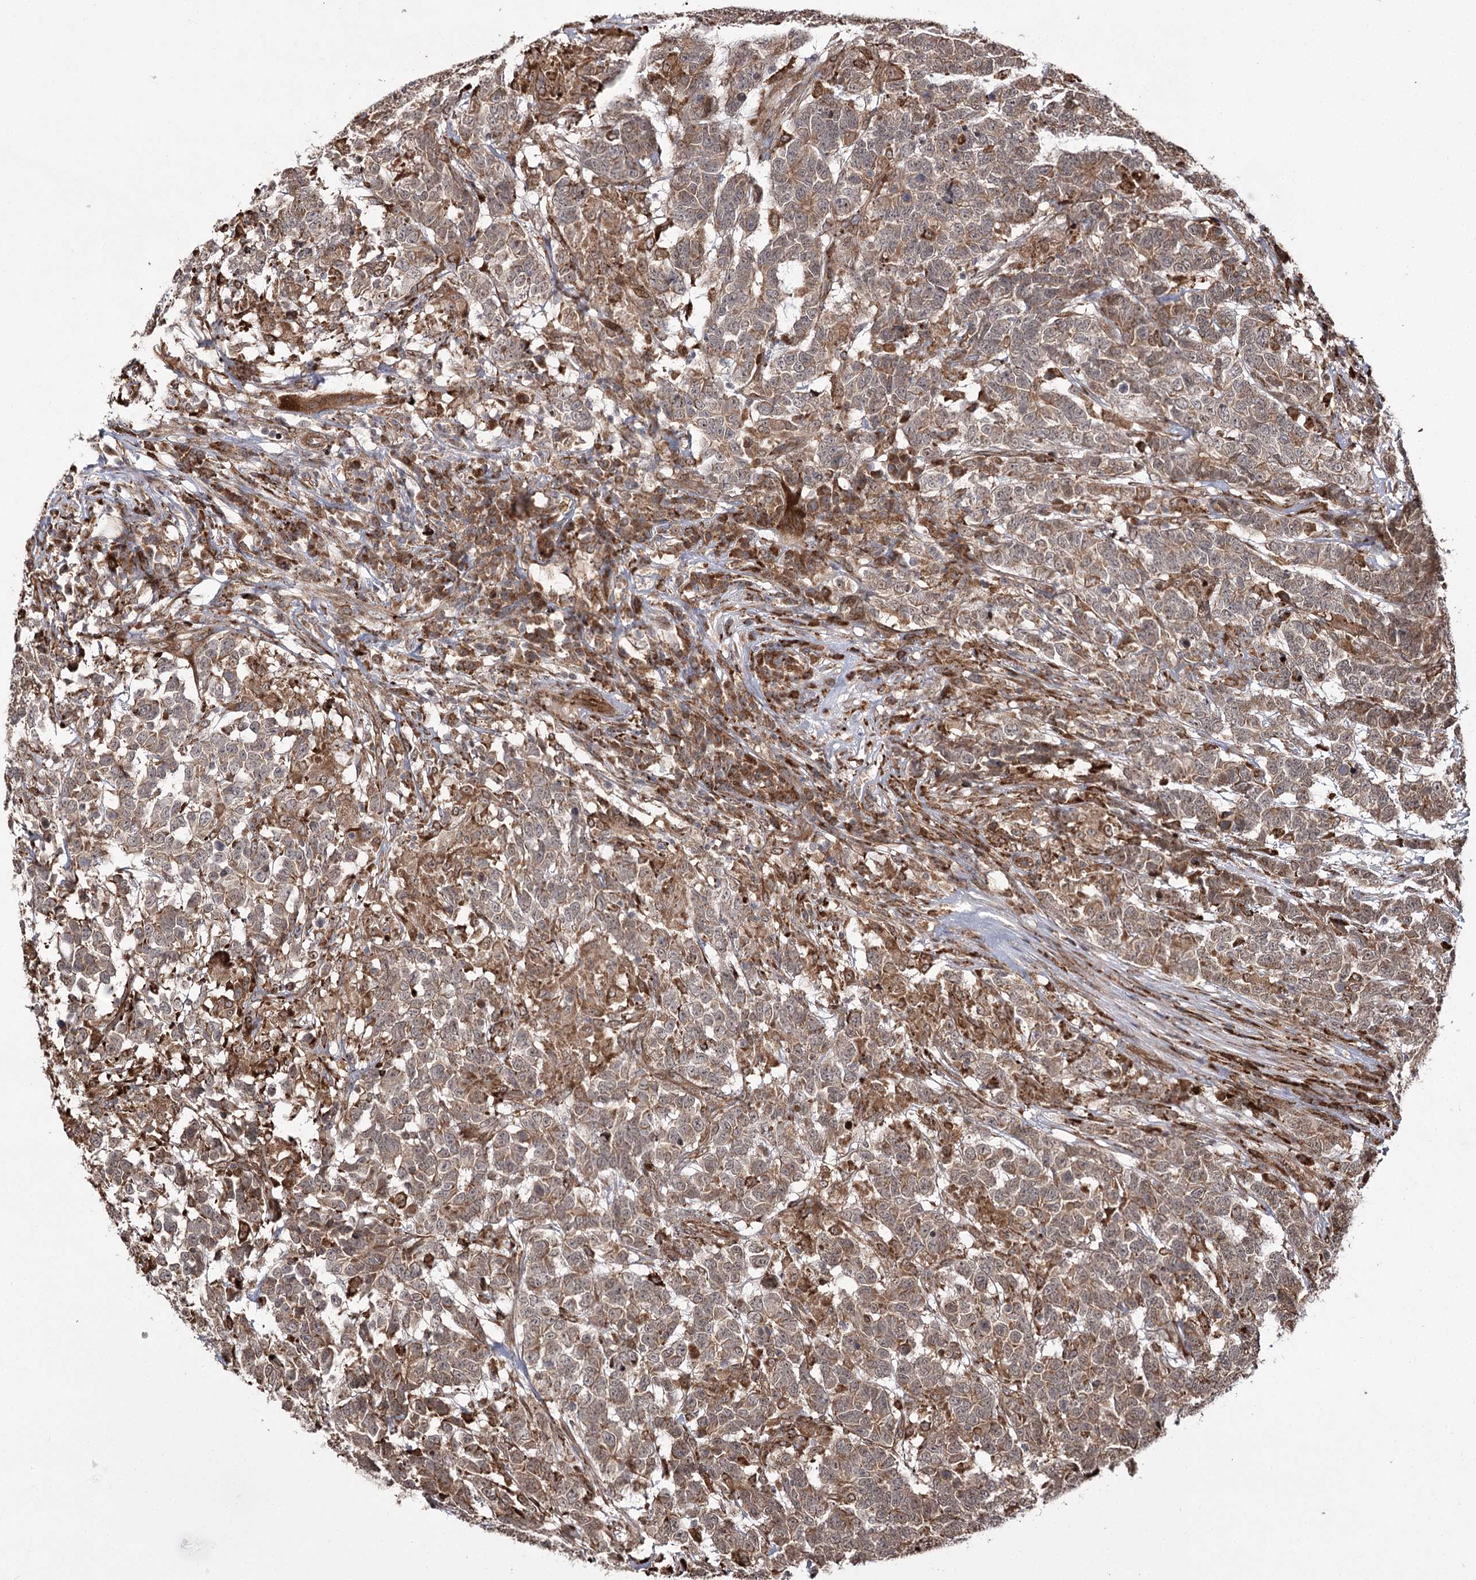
{"staining": {"intensity": "weak", "quantity": ">75%", "location": "cytoplasmic/membranous"}, "tissue": "testis cancer", "cell_type": "Tumor cells", "image_type": "cancer", "snomed": [{"axis": "morphology", "description": "Carcinoma, Embryonal, NOS"}, {"axis": "topography", "description": "Testis"}], "caption": "Protein expression analysis of human embryonal carcinoma (testis) reveals weak cytoplasmic/membranous positivity in approximately >75% of tumor cells.", "gene": "FANCL", "patient": {"sex": "male", "age": 26}}